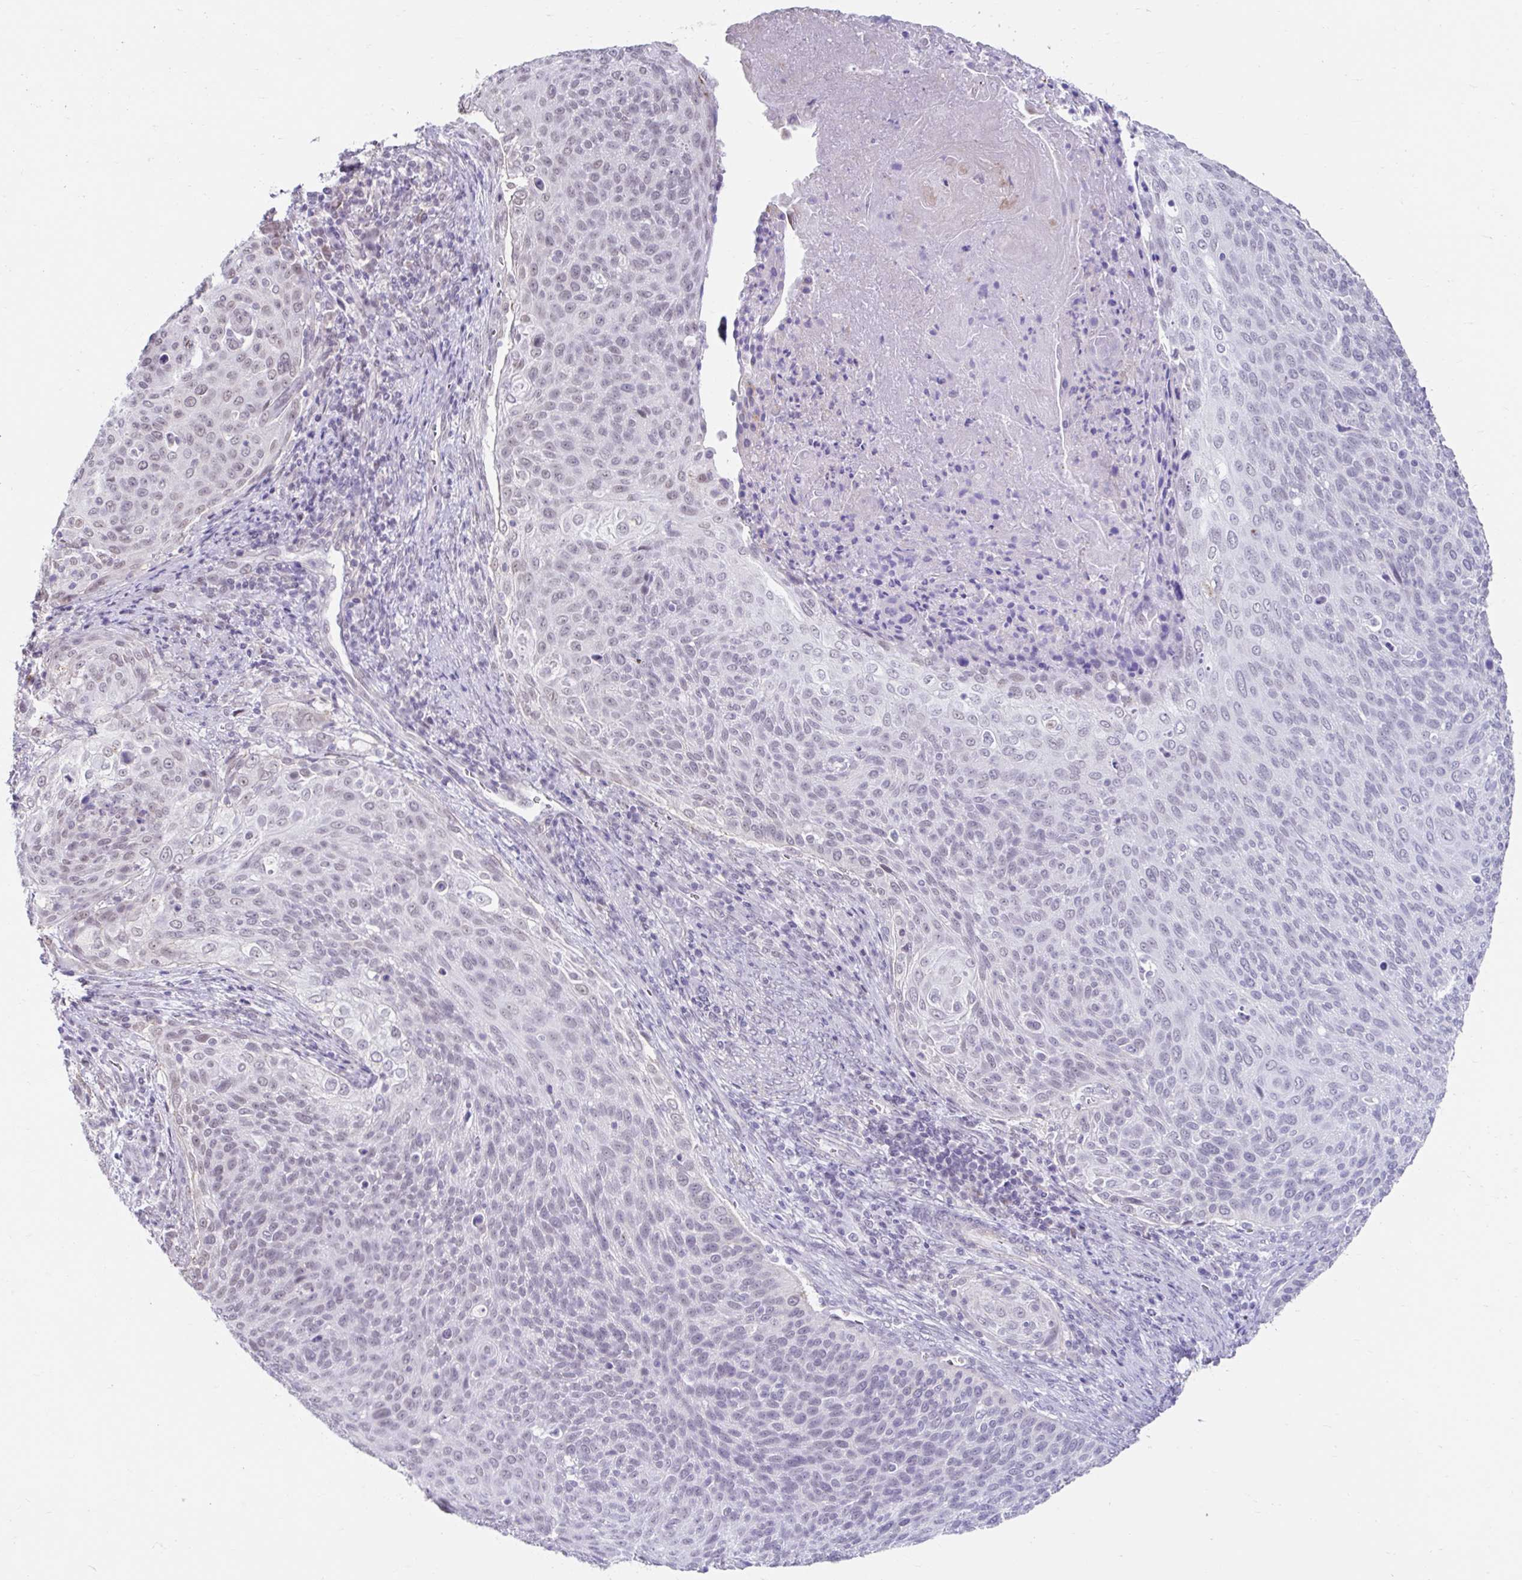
{"staining": {"intensity": "weak", "quantity": "<25%", "location": "nuclear"}, "tissue": "cervical cancer", "cell_type": "Tumor cells", "image_type": "cancer", "snomed": [{"axis": "morphology", "description": "Squamous cell carcinoma, NOS"}, {"axis": "topography", "description": "Cervix"}], "caption": "An image of cervical cancer stained for a protein displays no brown staining in tumor cells.", "gene": "DCAF17", "patient": {"sex": "female", "age": 31}}